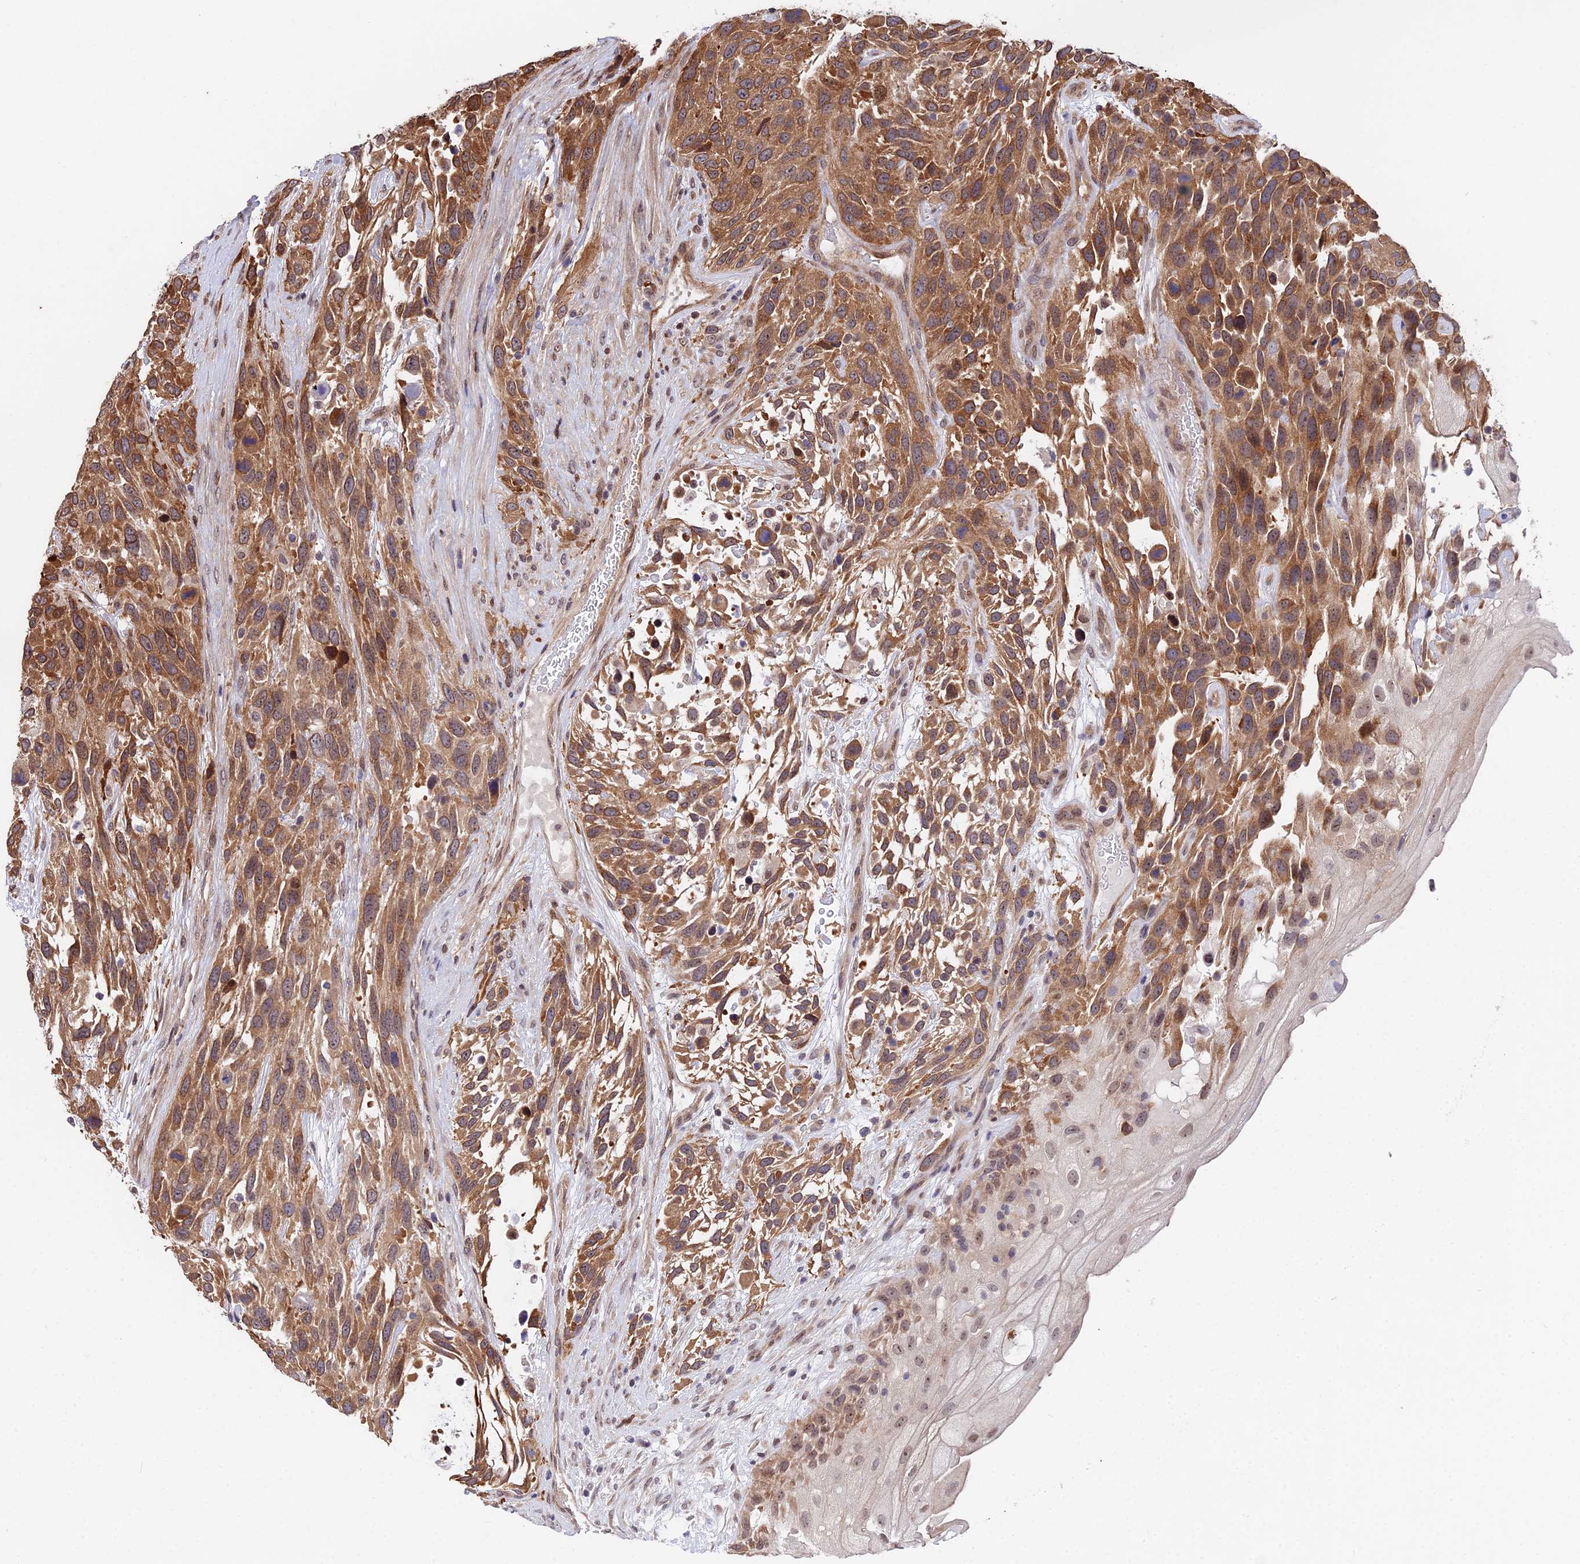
{"staining": {"intensity": "moderate", "quantity": ">75%", "location": "cytoplasmic/membranous"}, "tissue": "urothelial cancer", "cell_type": "Tumor cells", "image_type": "cancer", "snomed": [{"axis": "morphology", "description": "Urothelial carcinoma, High grade"}, {"axis": "topography", "description": "Urinary bladder"}], "caption": "Urothelial cancer was stained to show a protein in brown. There is medium levels of moderate cytoplasmic/membranous staining in about >75% of tumor cells. (DAB IHC, brown staining for protein, blue staining for nuclei).", "gene": "INPP4A", "patient": {"sex": "female", "age": 70}}